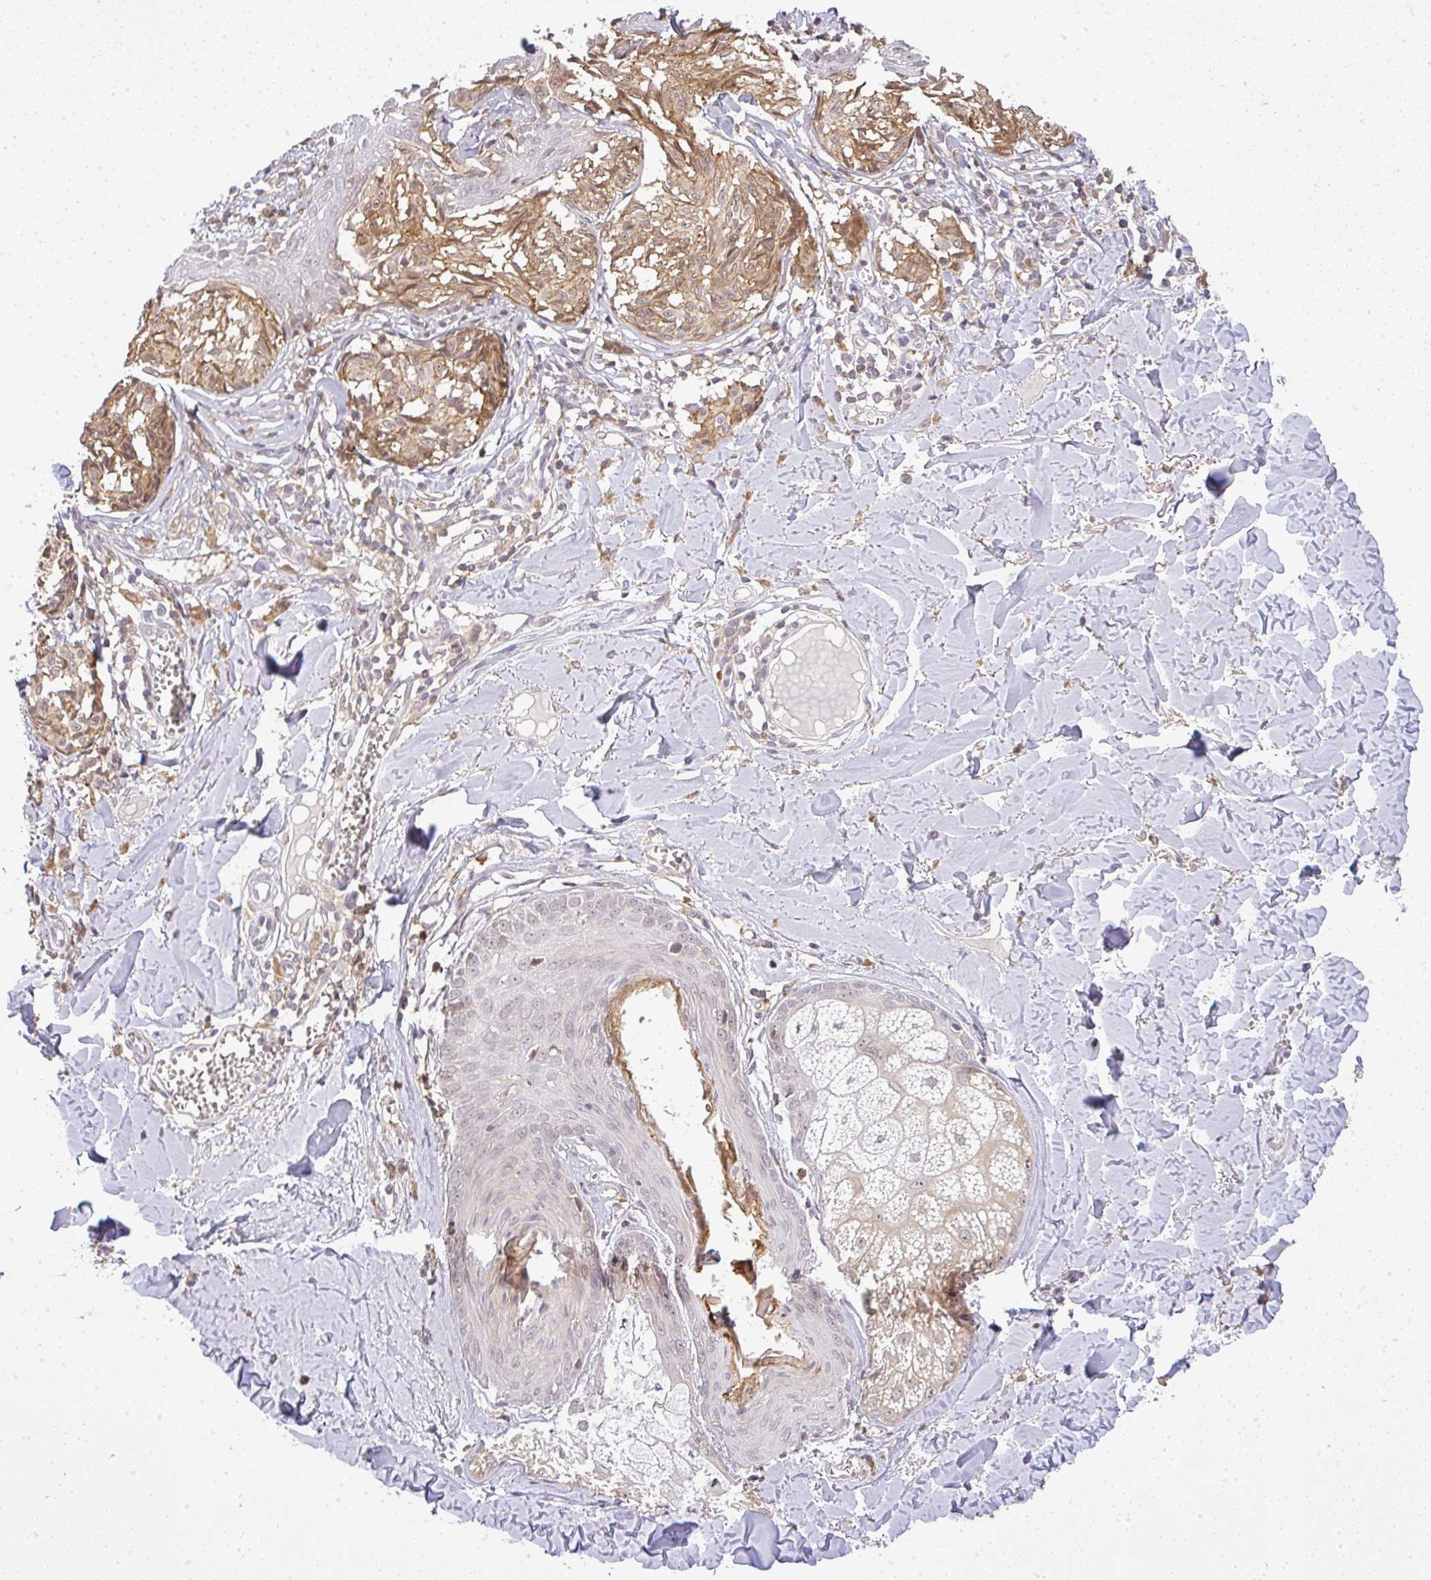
{"staining": {"intensity": "weak", "quantity": ">75%", "location": "cytoplasmic/membranous"}, "tissue": "melanoma", "cell_type": "Tumor cells", "image_type": "cancer", "snomed": [{"axis": "morphology", "description": "Malignant melanoma, NOS"}, {"axis": "topography", "description": "Skin"}], "caption": "IHC of melanoma exhibits low levels of weak cytoplasmic/membranous staining in approximately >75% of tumor cells. Using DAB (brown) and hematoxylin (blue) stains, captured at high magnification using brightfield microscopy.", "gene": "FAM153A", "patient": {"sex": "female", "age": 43}}